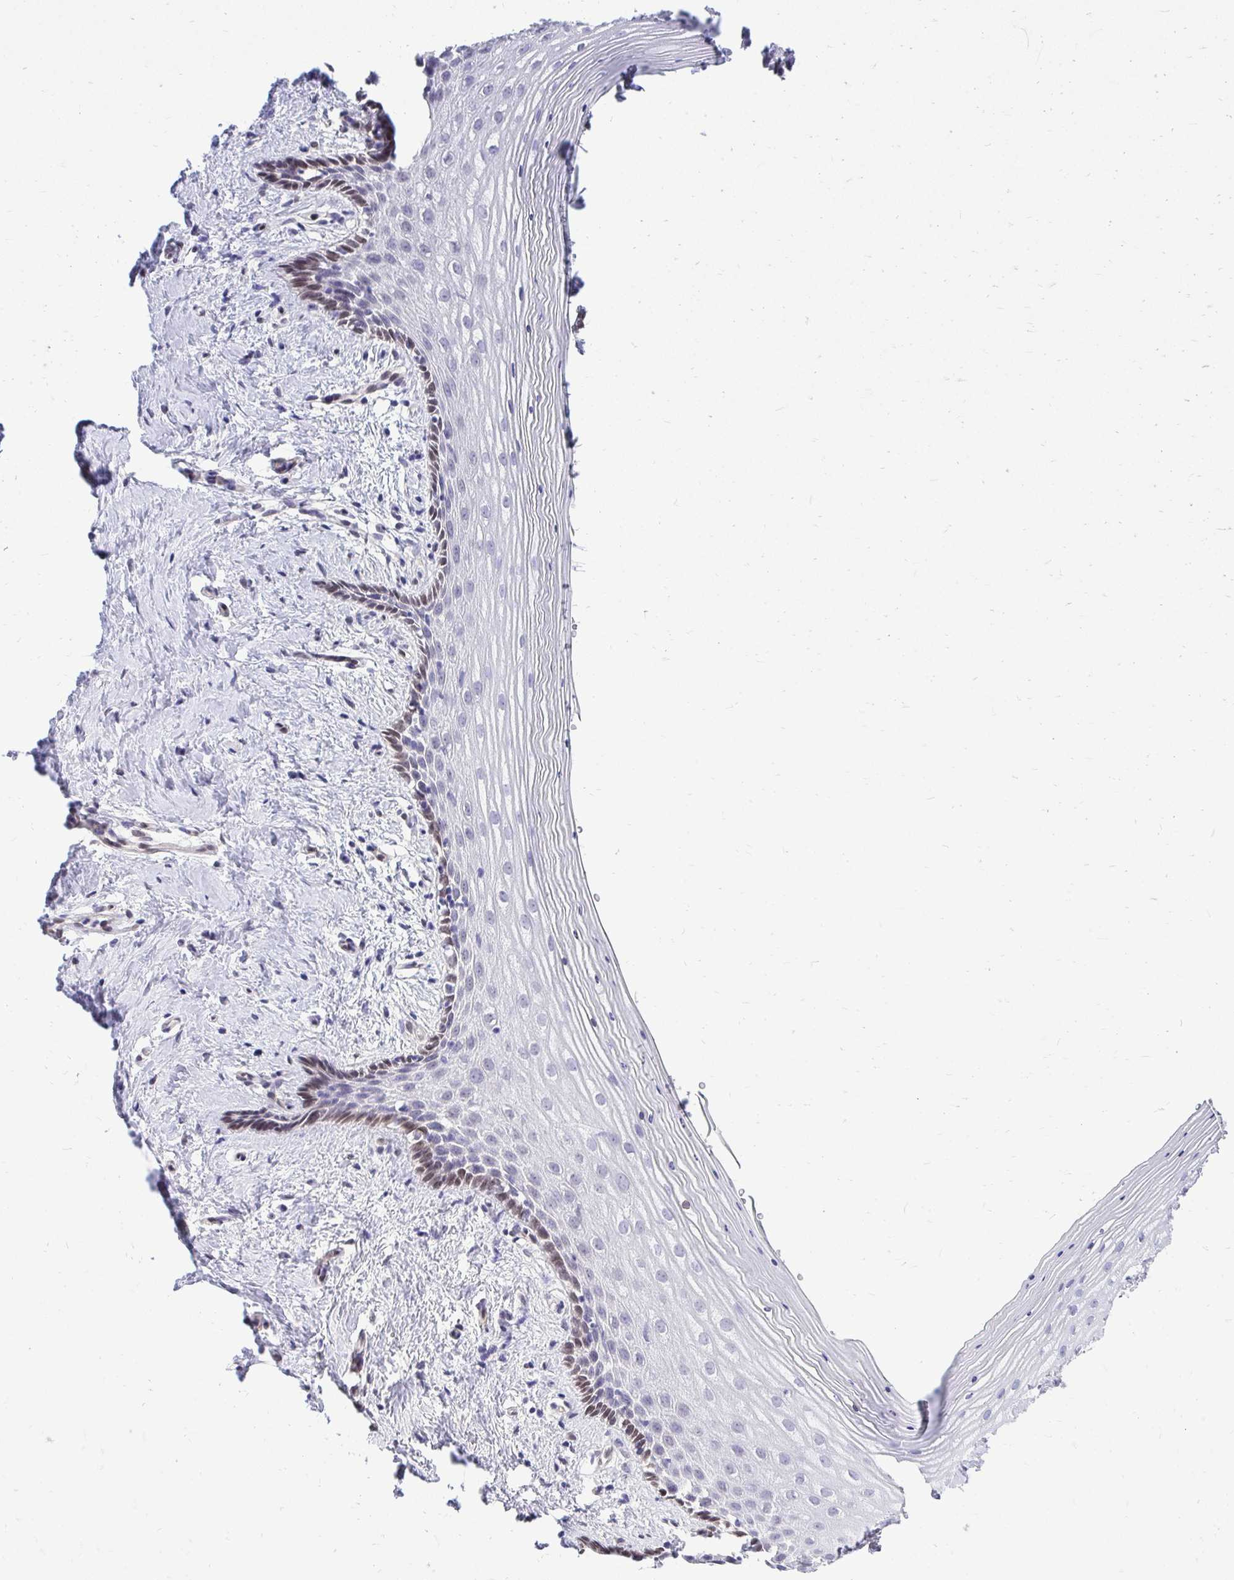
{"staining": {"intensity": "moderate", "quantity": "<25%", "location": "nuclear"}, "tissue": "vagina", "cell_type": "Squamous epithelial cells", "image_type": "normal", "snomed": [{"axis": "morphology", "description": "Normal tissue, NOS"}, {"axis": "topography", "description": "Vagina"}], "caption": "Human vagina stained with a brown dye demonstrates moderate nuclear positive expression in about <25% of squamous epithelial cells.", "gene": "BANF1", "patient": {"sex": "female", "age": 42}}